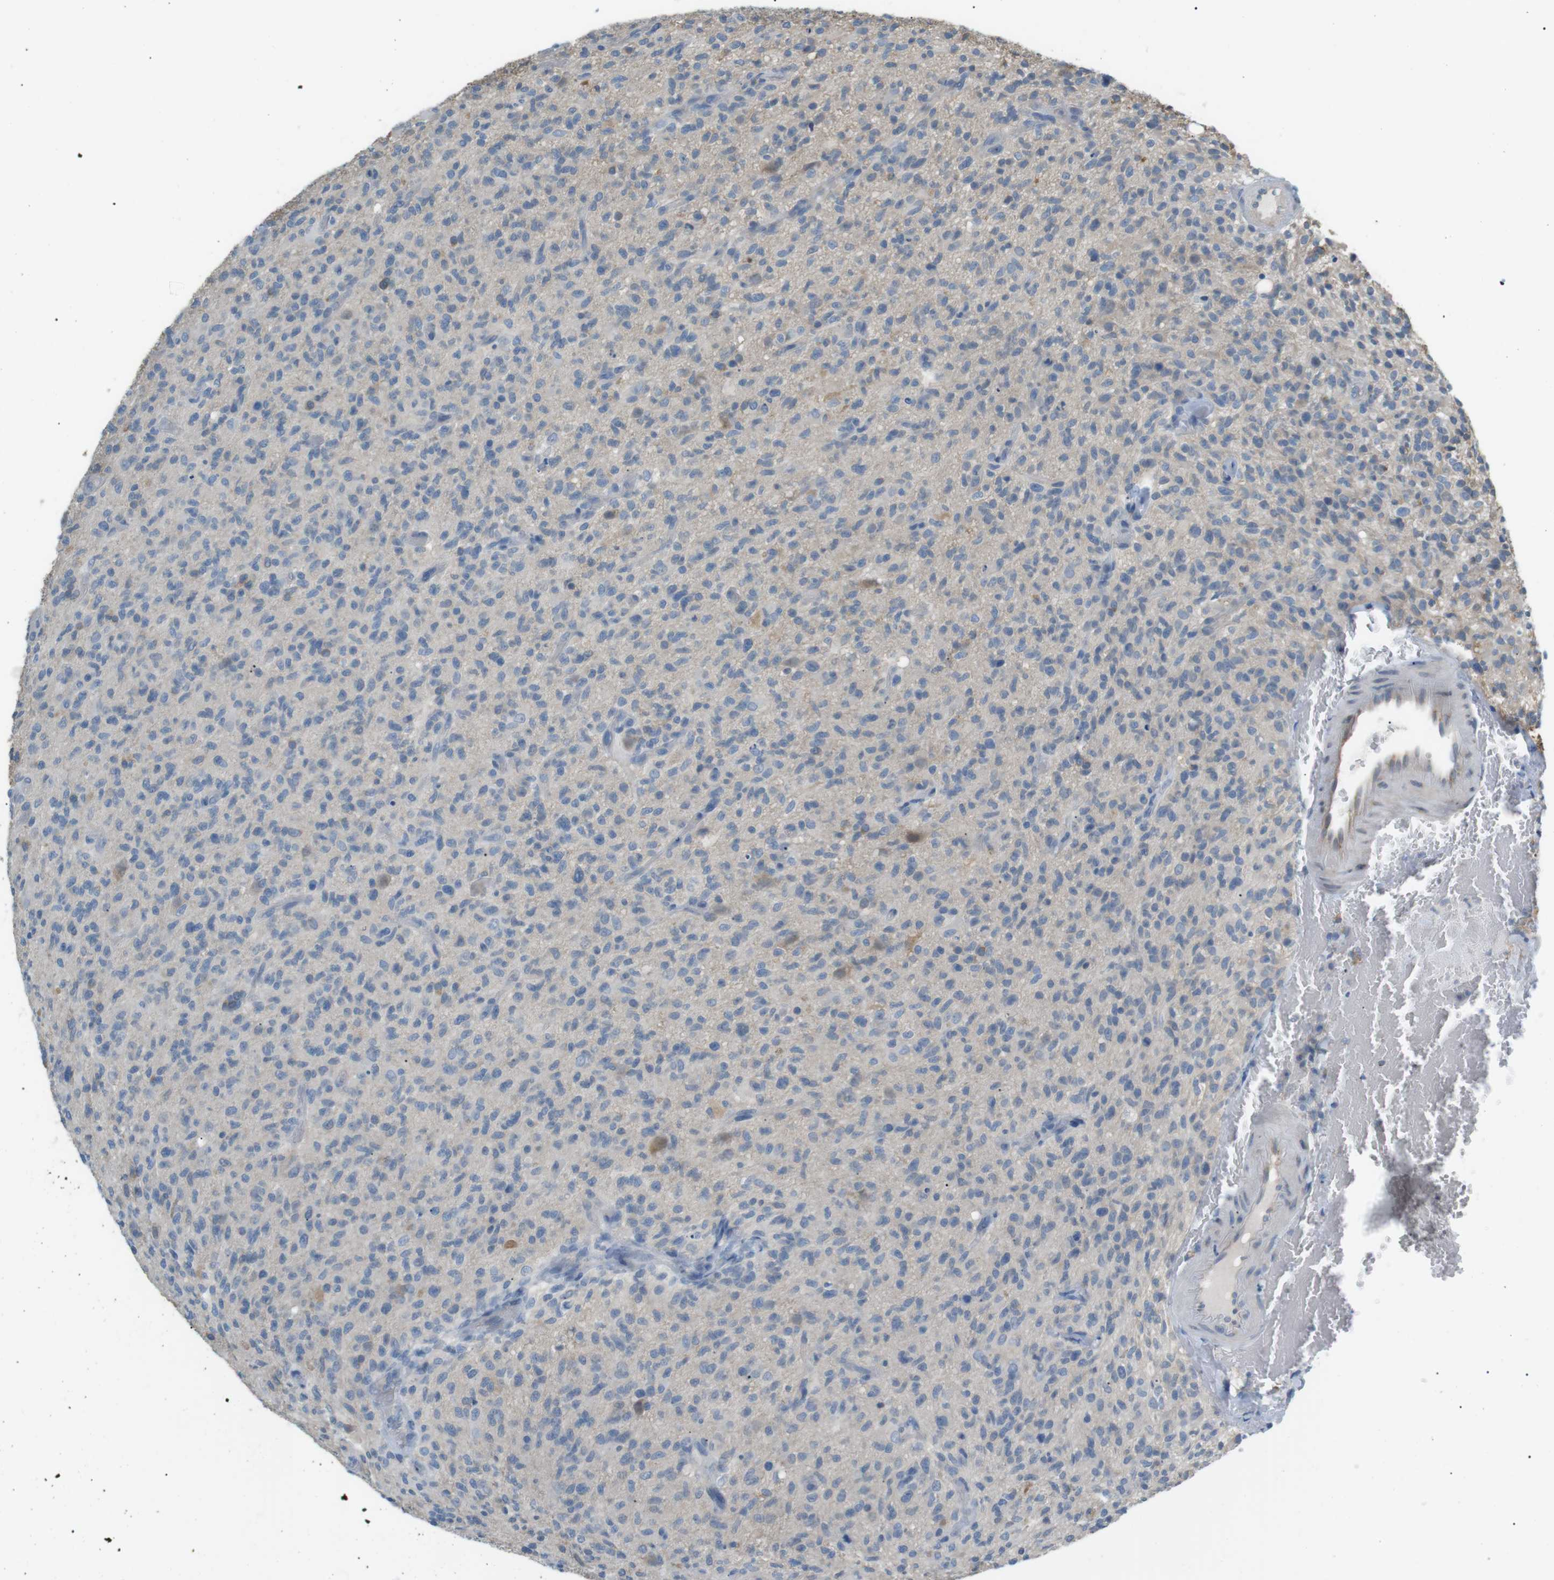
{"staining": {"intensity": "negative", "quantity": "none", "location": "none"}, "tissue": "glioma", "cell_type": "Tumor cells", "image_type": "cancer", "snomed": [{"axis": "morphology", "description": "Glioma, malignant, High grade"}, {"axis": "topography", "description": "Brain"}], "caption": "Glioma was stained to show a protein in brown. There is no significant expression in tumor cells. (IHC, brightfield microscopy, high magnification).", "gene": "CDH26", "patient": {"sex": "male", "age": 71}}